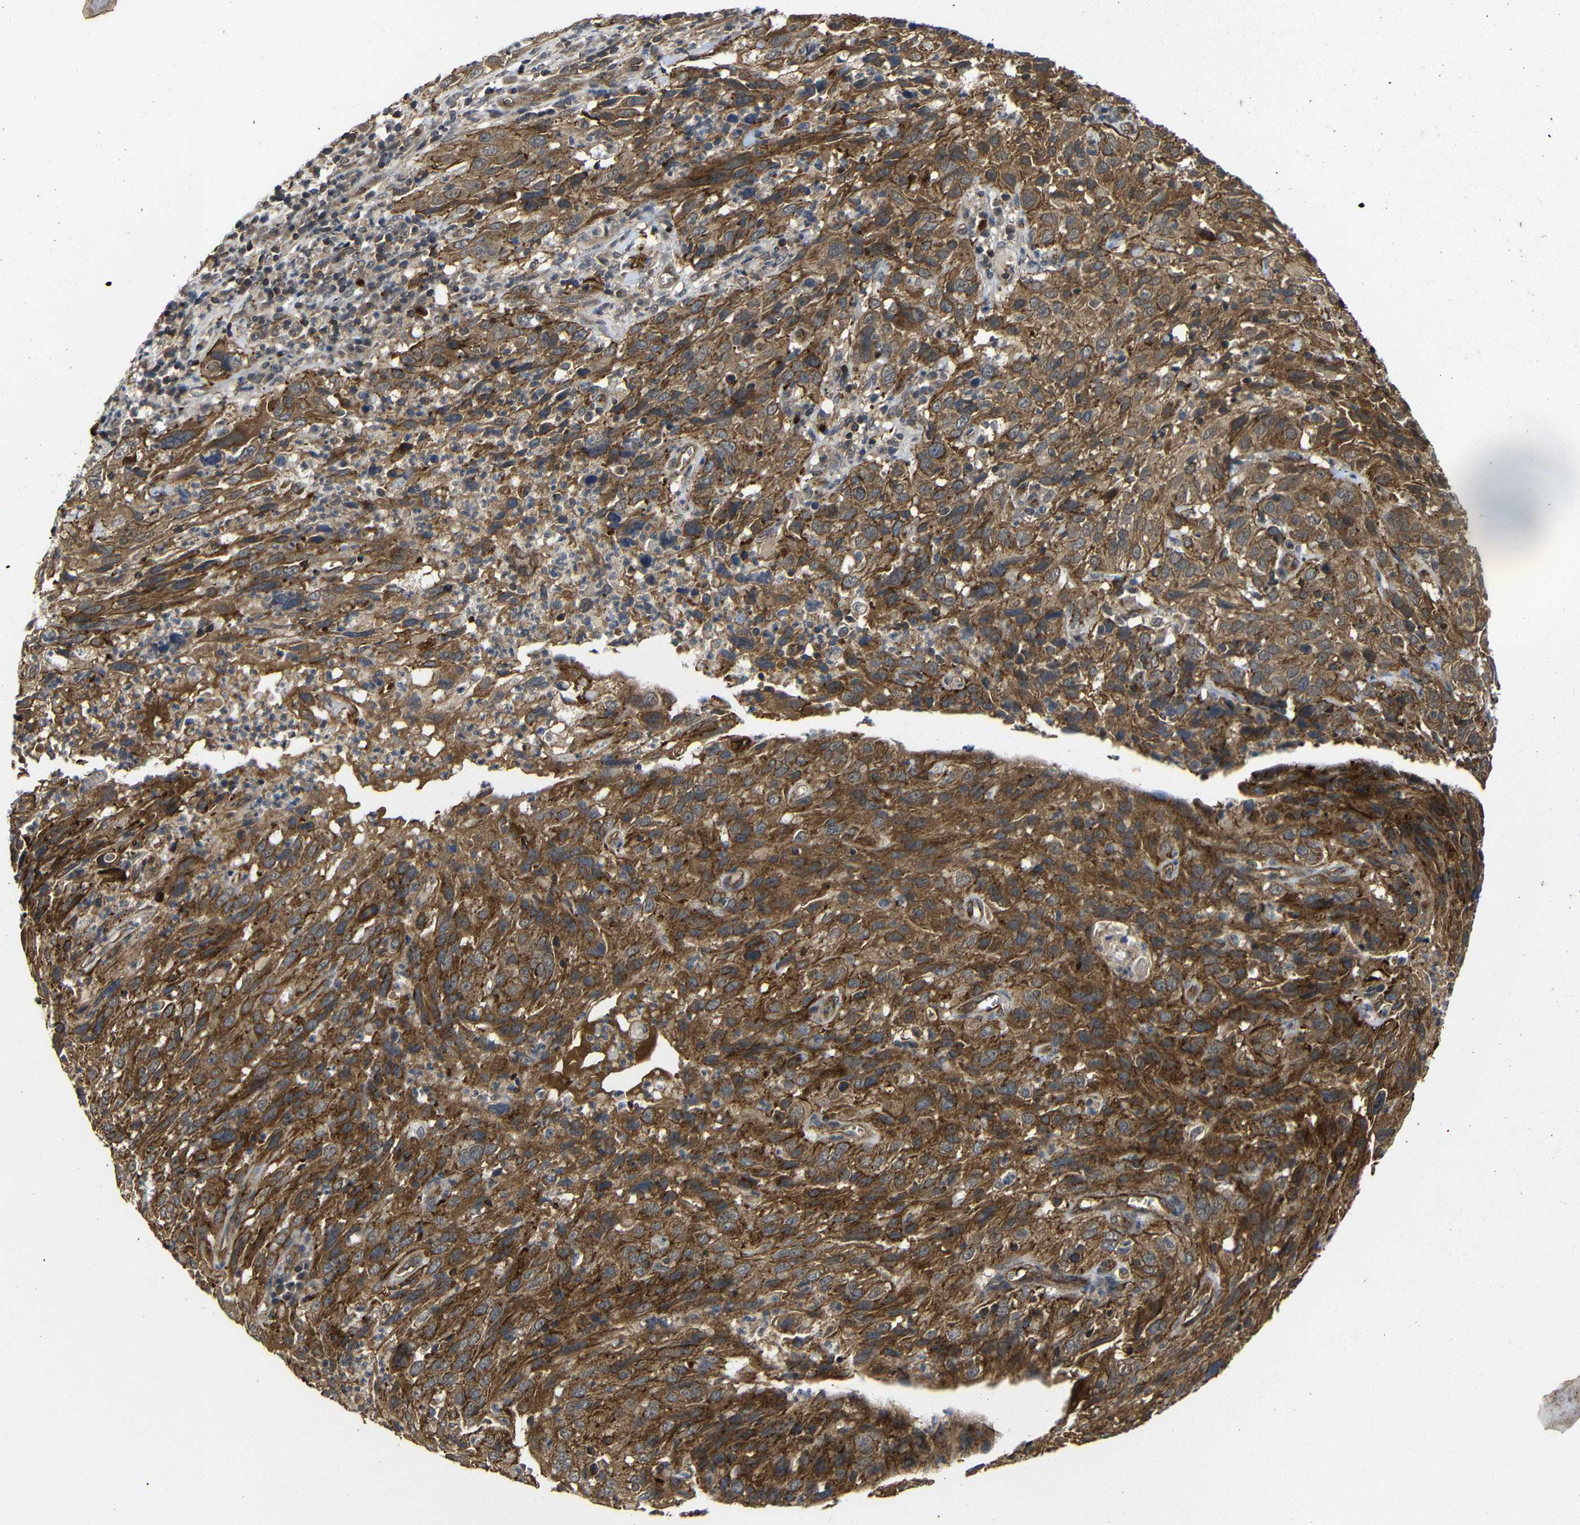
{"staining": {"intensity": "moderate", "quantity": ">75%", "location": "cytoplasmic/membranous"}, "tissue": "cervical cancer", "cell_type": "Tumor cells", "image_type": "cancer", "snomed": [{"axis": "morphology", "description": "Squamous cell carcinoma, NOS"}, {"axis": "topography", "description": "Cervix"}], "caption": "Squamous cell carcinoma (cervical) stained with a protein marker reveals moderate staining in tumor cells.", "gene": "NANOS1", "patient": {"sex": "female", "age": 32}}